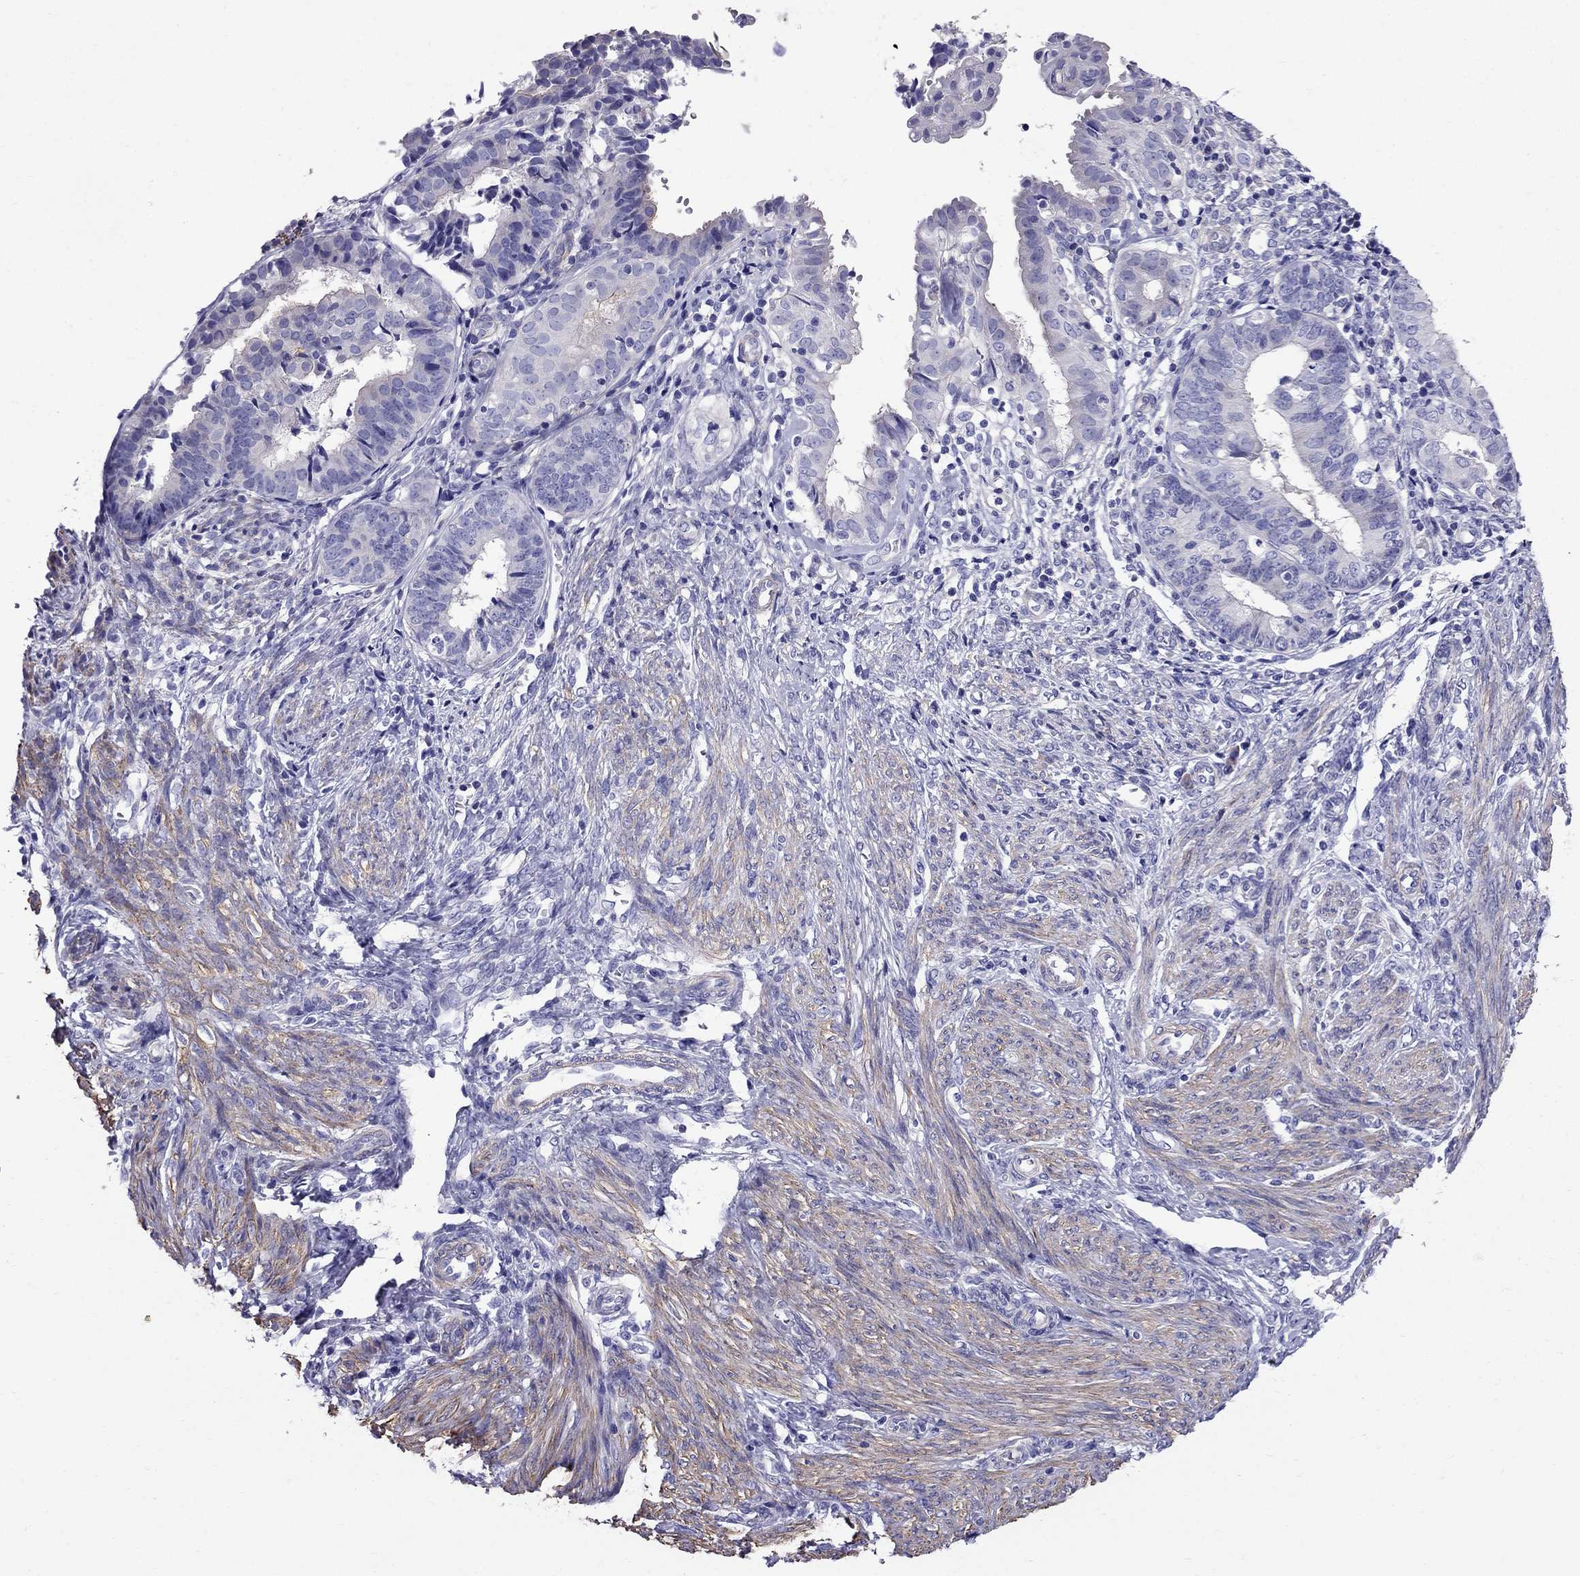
{"staining": {"intensity": "negative", "quantity": "none", "location": "none"}, "tissue": "endometrial cancer", "cell_type": "Tumor cells", "image_type": "cancer", "snomed": [{"axis": "morphology", "description": "Adenocarcinoma, NOS"}, {"axis": "topography", "description": "Endometrium"}], "caption": "High power microscopy histopathology image of an immunohistochemistry (IHC) micrograph of adenocarcinoma (endometrial), revealing no significant staining in tumor cells. (Brightfield microscopy of DAB IHC at high magnification).", "gene": "GPR50", "patient": {"sex": "female", "age": 68}}